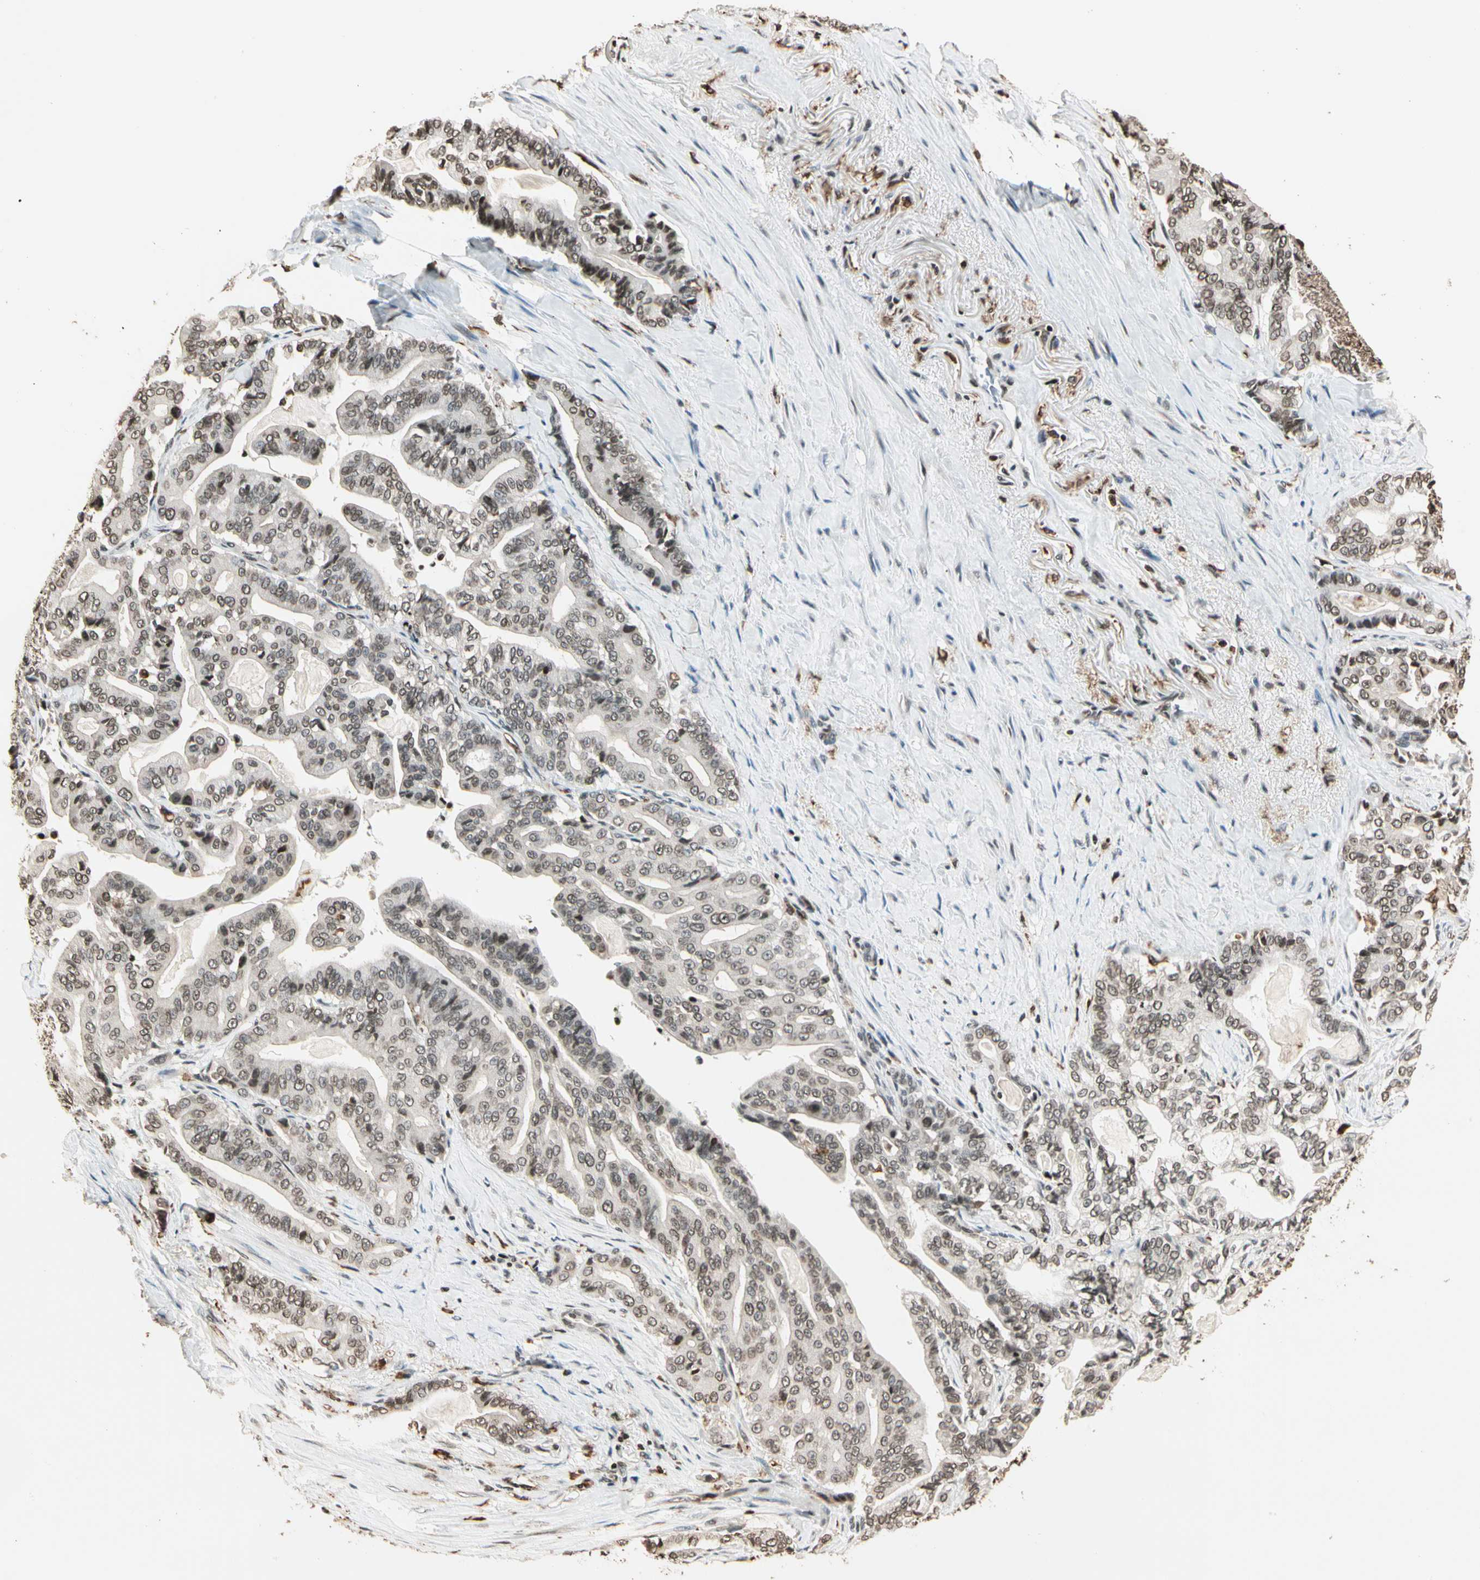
{"staining": {"intensity": "weak", "quantity": ">75%", "location": "nuclear"}, "tissue": "pancreatic cancer", "cell_type": "Tumor cells", "image_type": "cancer", "snomed": [{"axis": "morphology", "description": "Adenocarcinoma, NOS"}, {"axis": "topography", "description": "Pancreas"}], "caption": "Protein expression analysis of human pancreatic adenocarcinoma reveals weak nuclear expression in about >75% of tumor cells. (brown staining indicates protein expression, while blue staining denotes nuclei).", "gene": "FER", "patient": {"sex": "male", "age": 63}}